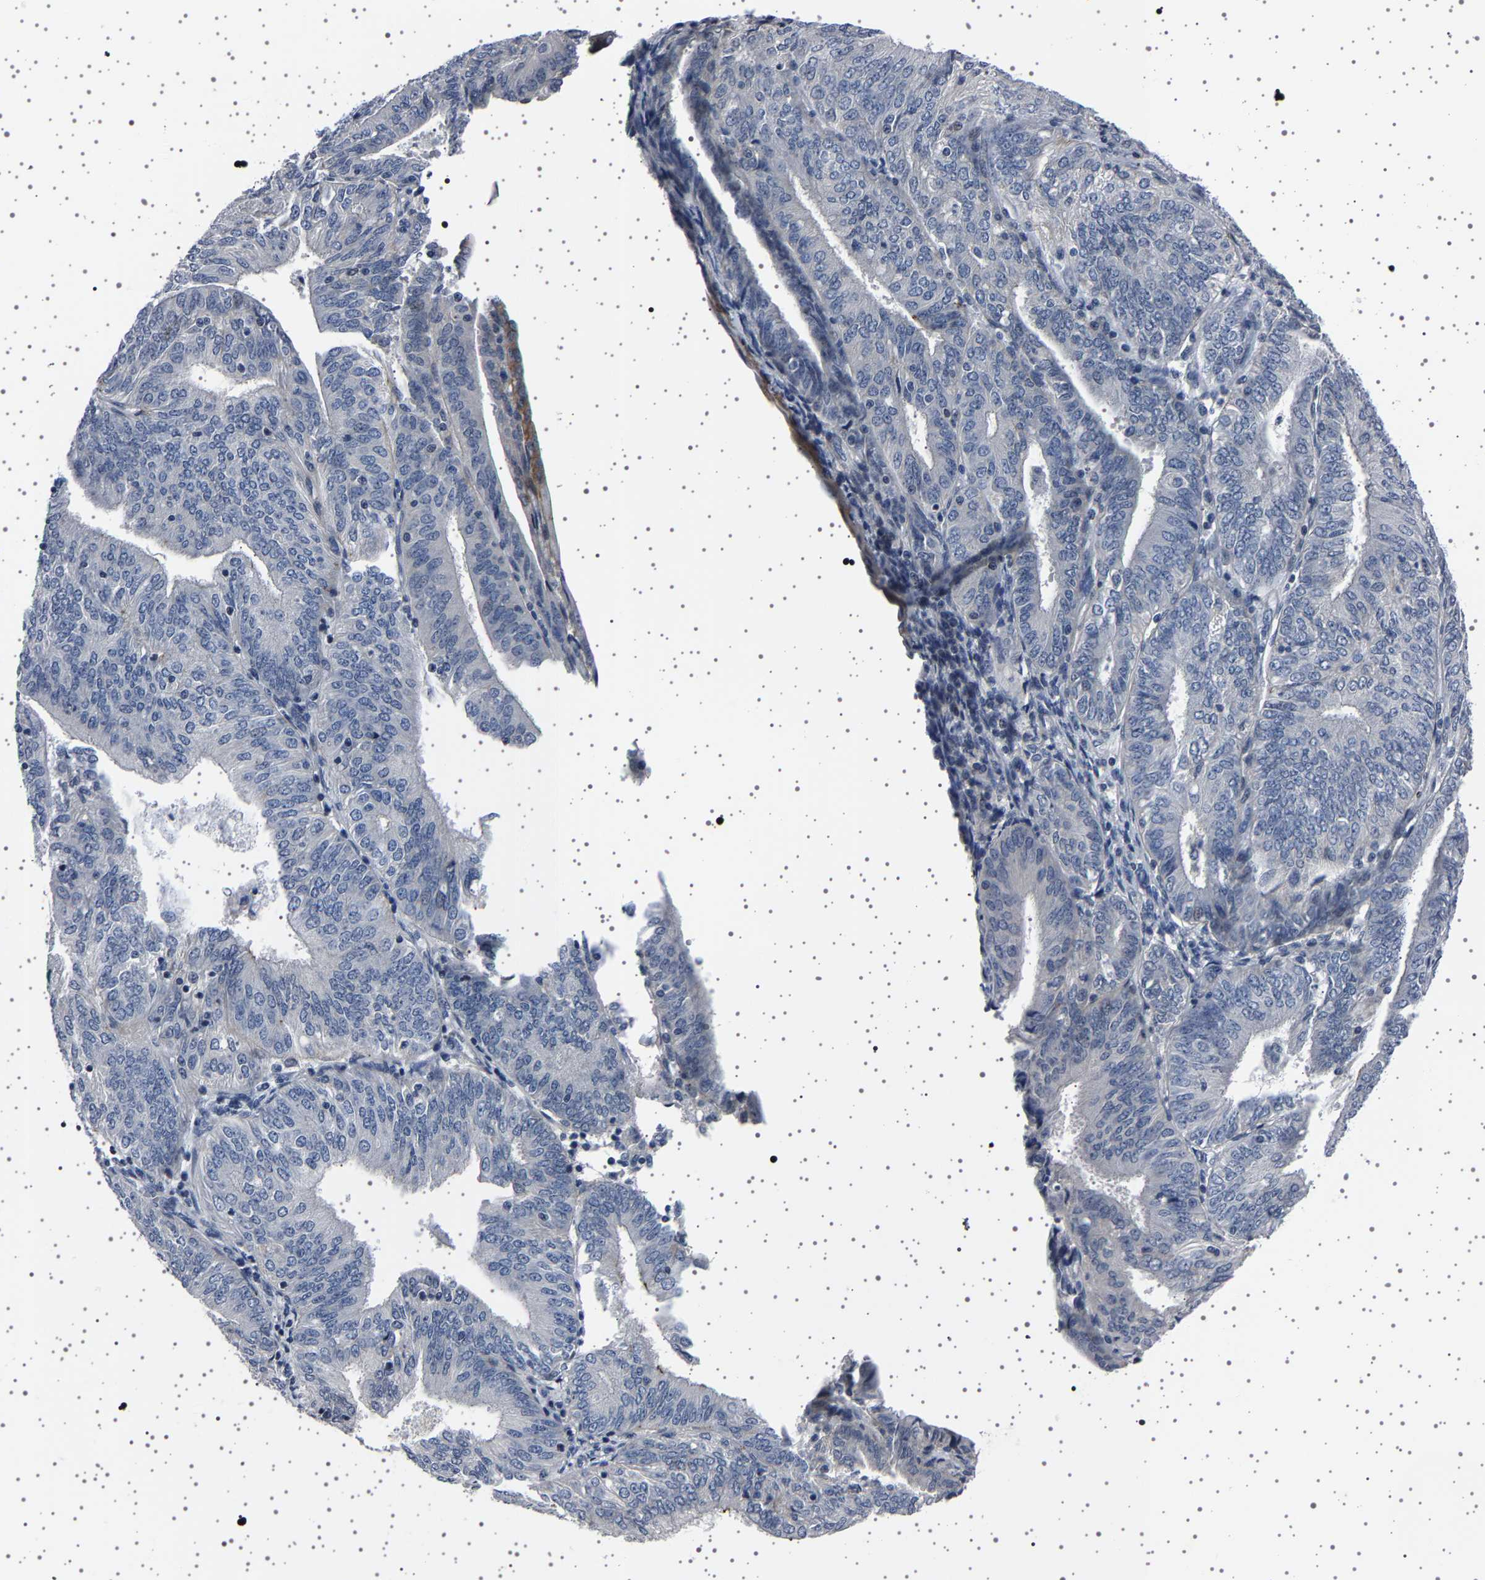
{"staining": {"intensity": "negative", "quantity": "none", "location": "none"}, "tissue": "endometrial cancer", "cell_type": "Tumor cells", "image_type": "cancer", "snomed": [{"axis": "morphology", "description": "Adenocarcinoma, NOS"}, {"axis": "topography", "description": "Endometrium"}], "caption": "Tumor cells are negative for protein expression in human endometrial cancer.", "gene": "PAK5", "patient": {"sex": "female", "age": 58}}